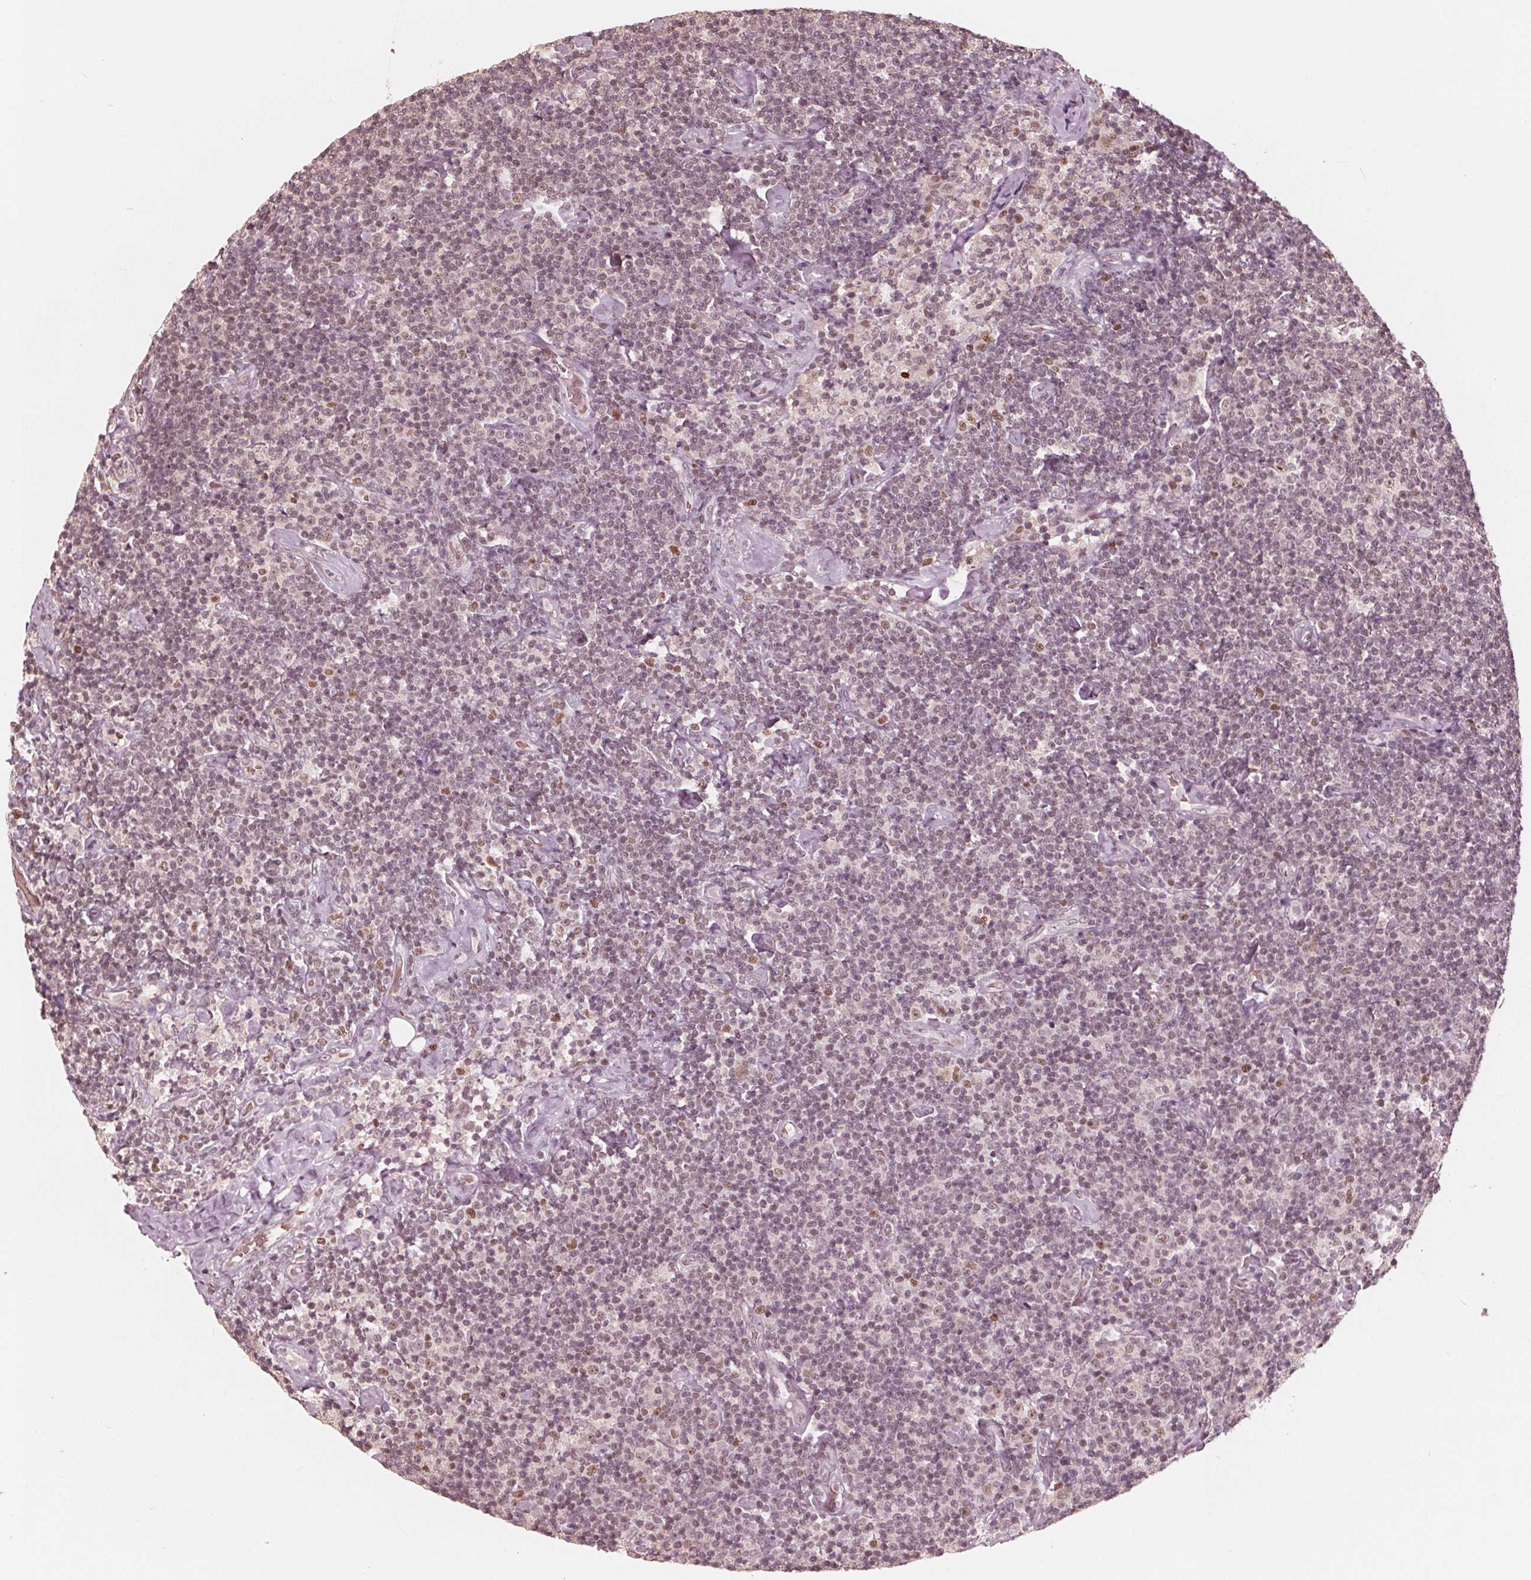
{"staining": {"intensity": "weak", "quantity": "25%-75%", "location": "nuclear"}, "tissue": "lymphoma", "cell_type": "Tumor cells", "image_type": "cancer", "snomed": [{"axis": "morphology", "description": "Malignant lymphoma, non-Hodgkin's type, Low grade"}, {"axis": "topography", "description": "Lymph node"}], "caption": "Immunohistochemistry (IHC) image of neoplastic tissue: lymphoma stained using IHC displays low levels of weak protein expression localized specifically in the nuclear of tumor cells, appearing as a nuclear brown color.", "gene": "HIRIP3", "patient": {"sex": "male", "age": 81}}